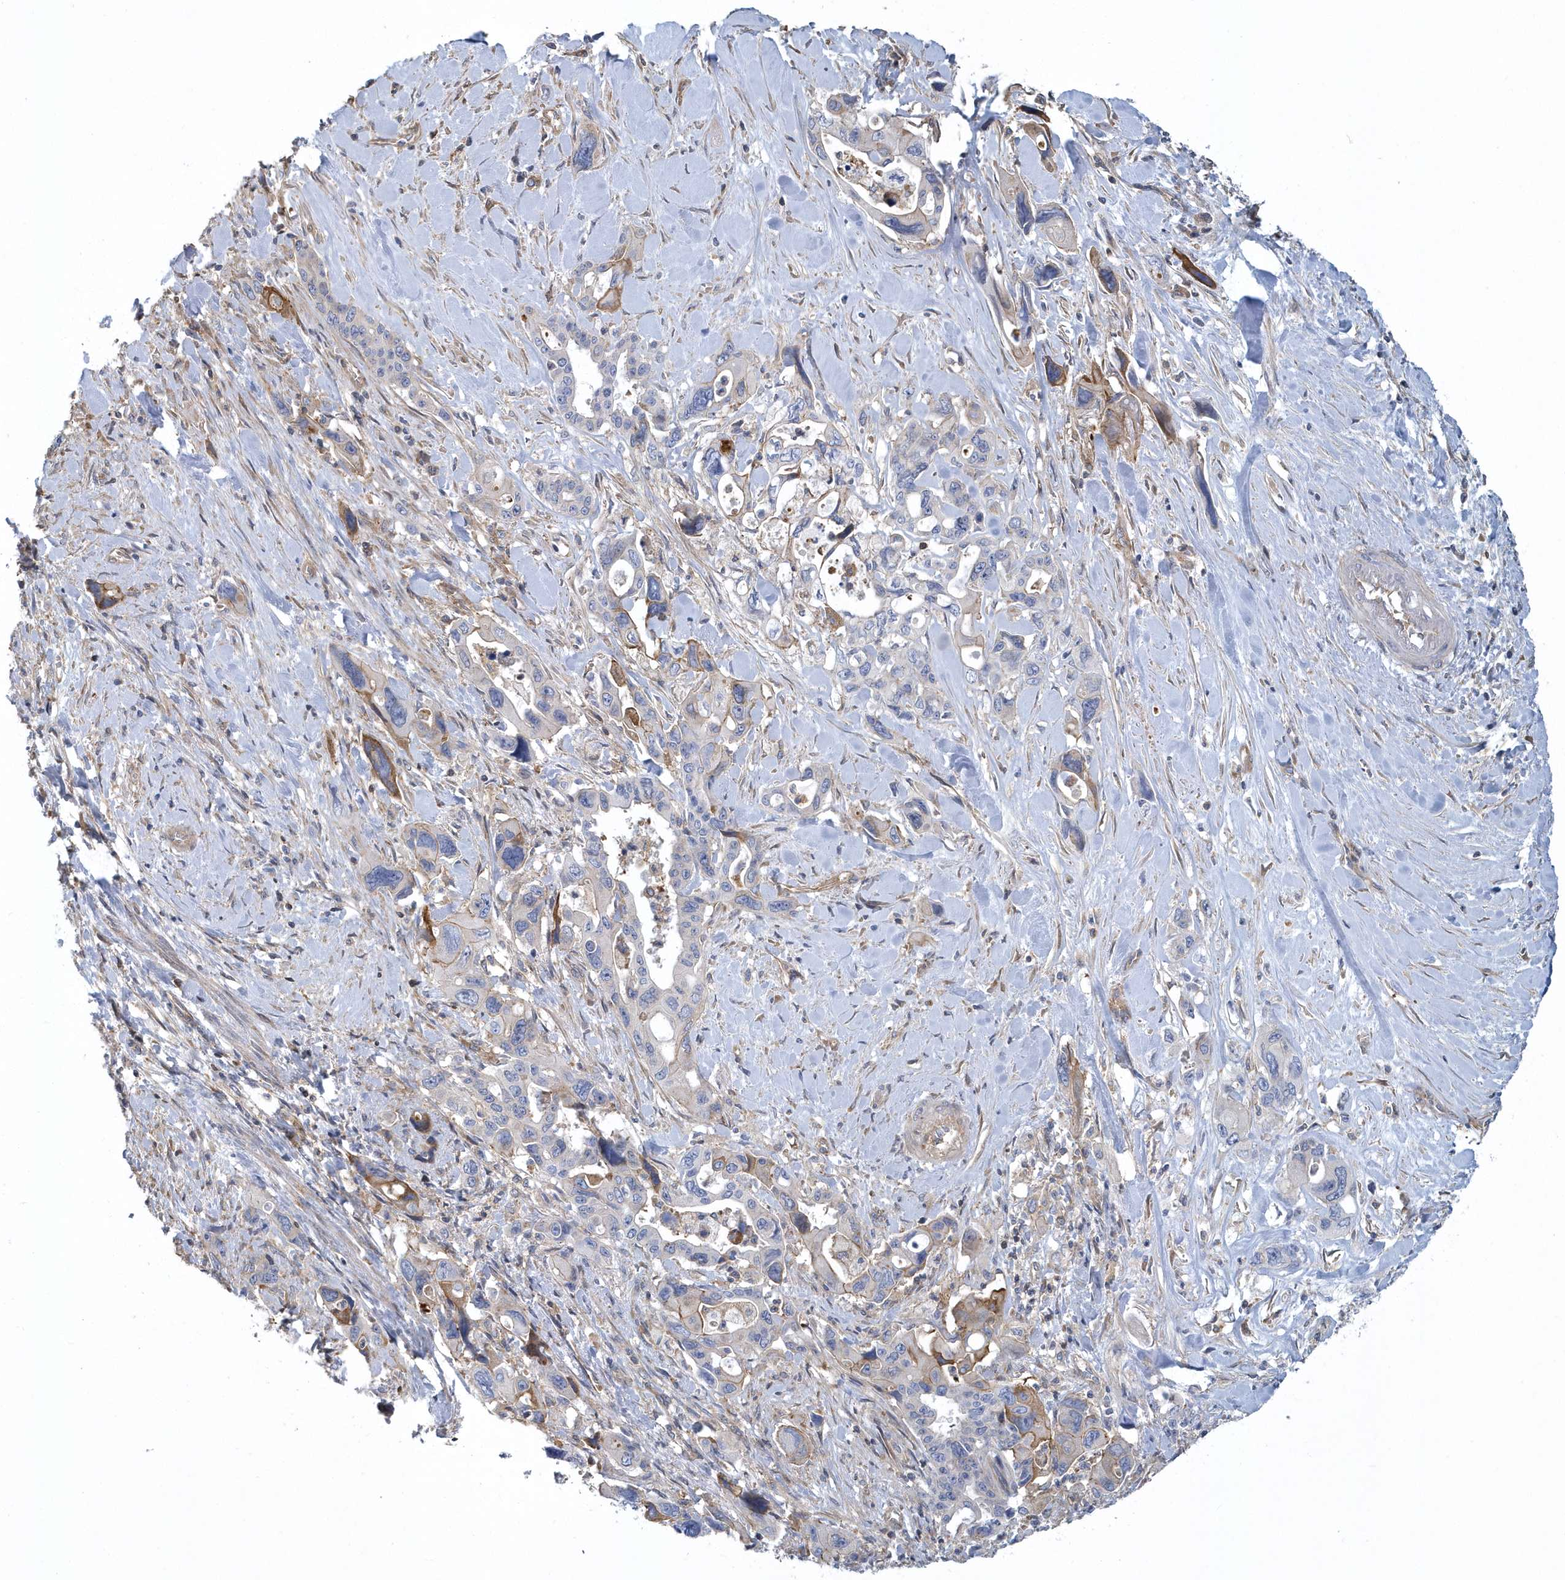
{"staining": {"intensity": "weak", "quantity": "<25%", "location": "cytoplasmic/membranous"}, "tissue": "pancreatic cancer", "cell_type": "Tumor cells", "image_type": "cancer", "snomed": [{"axis": "morphology", "description": "Adenocarcinoma, NOS"}, {"axis": "topography", "description": "Pancreas"}], "caption": "This is an immunohistochemistry (IHC) photomicrograph of human adenocarcinoma (pancreatic). There is no positivity in tumor cells.", "gene": "ARAP2", "patient": {"sex": "male", "age": 46}}